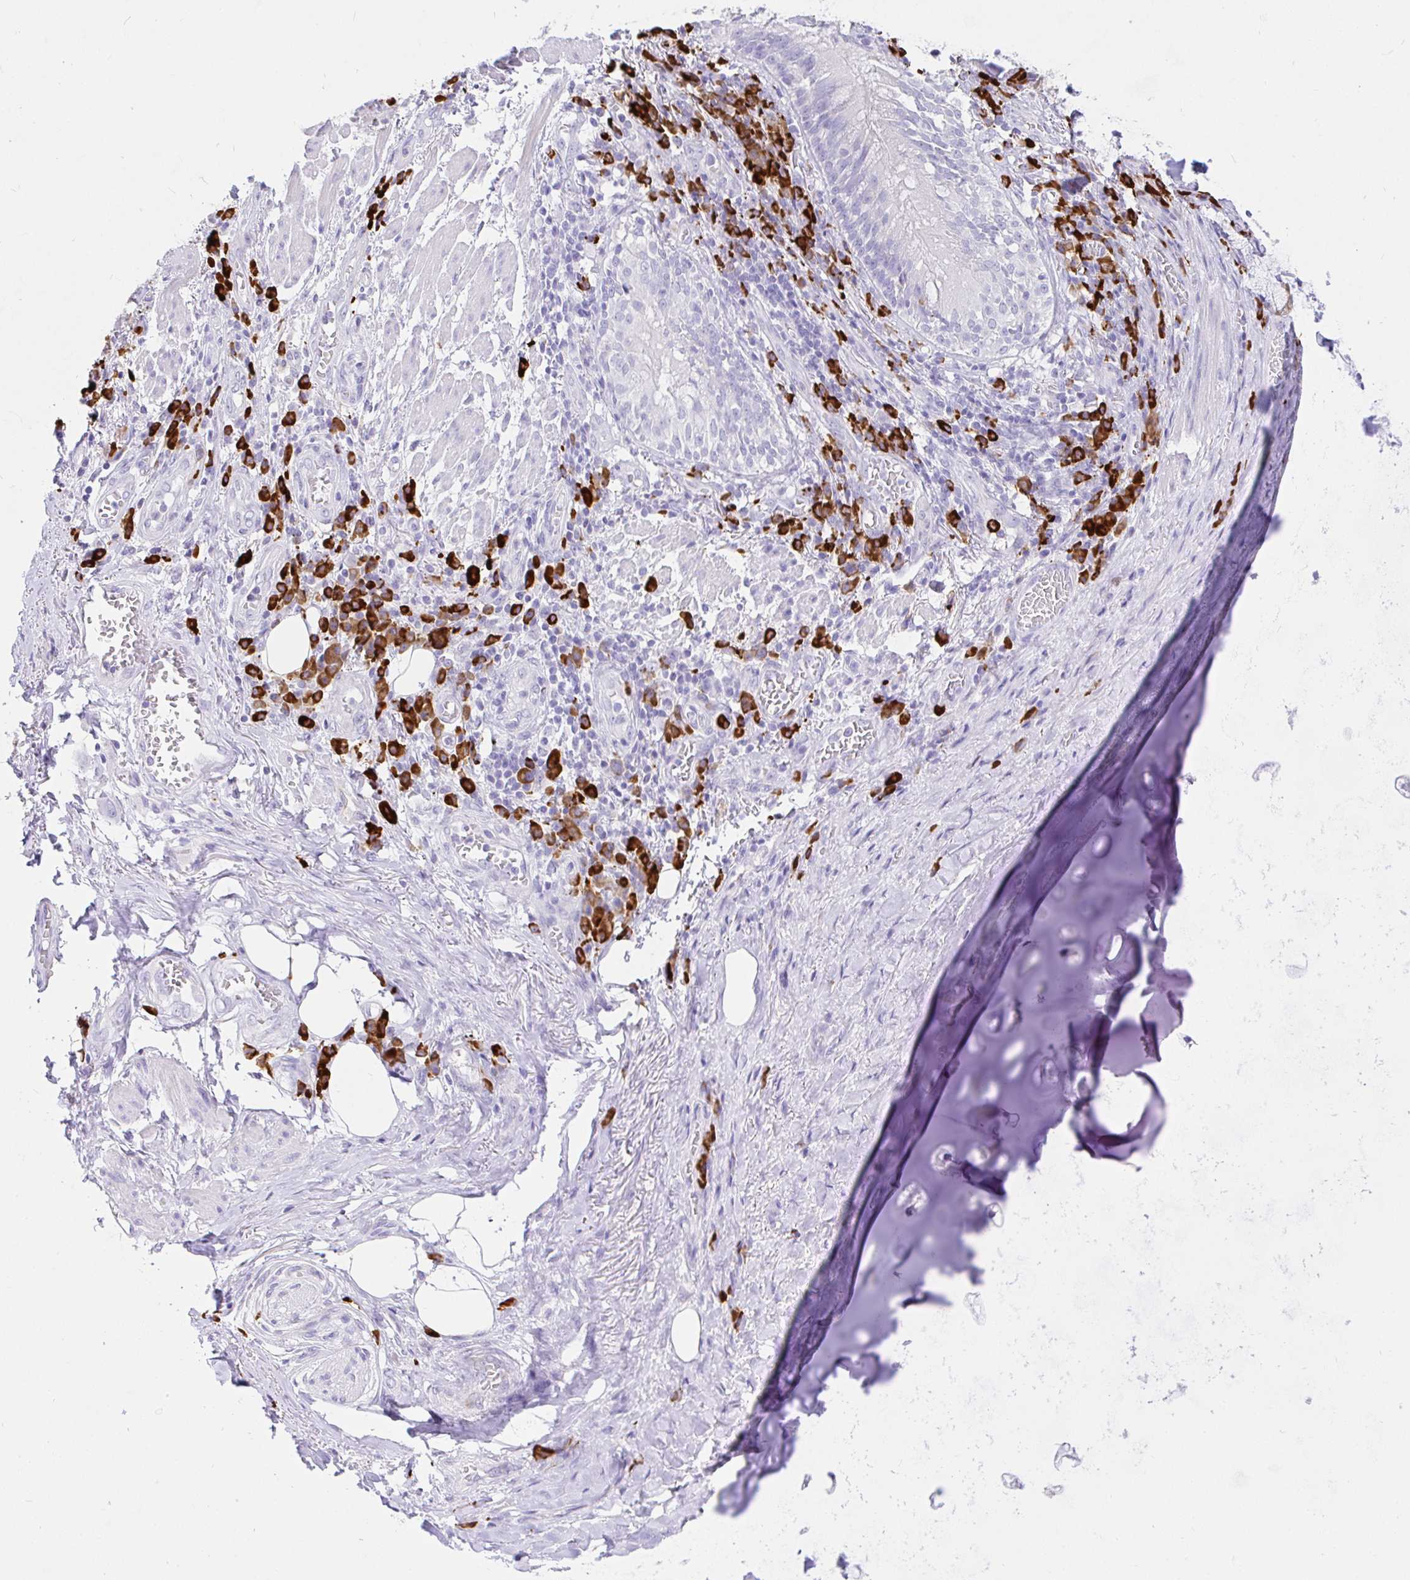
{"staining": {"intensity": "negative", "quantity": "none", "location": "none"}, "tissue": "adipose tissue", "cell_type": "Adipocytes", "image_type": "normal", "snomed": [{"axis": "morphology", "description": "Normal tissue, NOS"}, {"axis": "topography", "description": "Lymph node"}, {"axis": "topography", "description": "Bronchus"}], "caption": "Immunohistochemistry histopathology image of normal adipose tissue stained for a protein (brown), which shows no positivity in adipocytes. (Brightfield microscopy of DAB immunohistochemistry at high magnification).", "gene": "CCDC62", "patient": {"sex": "male", "age": 56}}